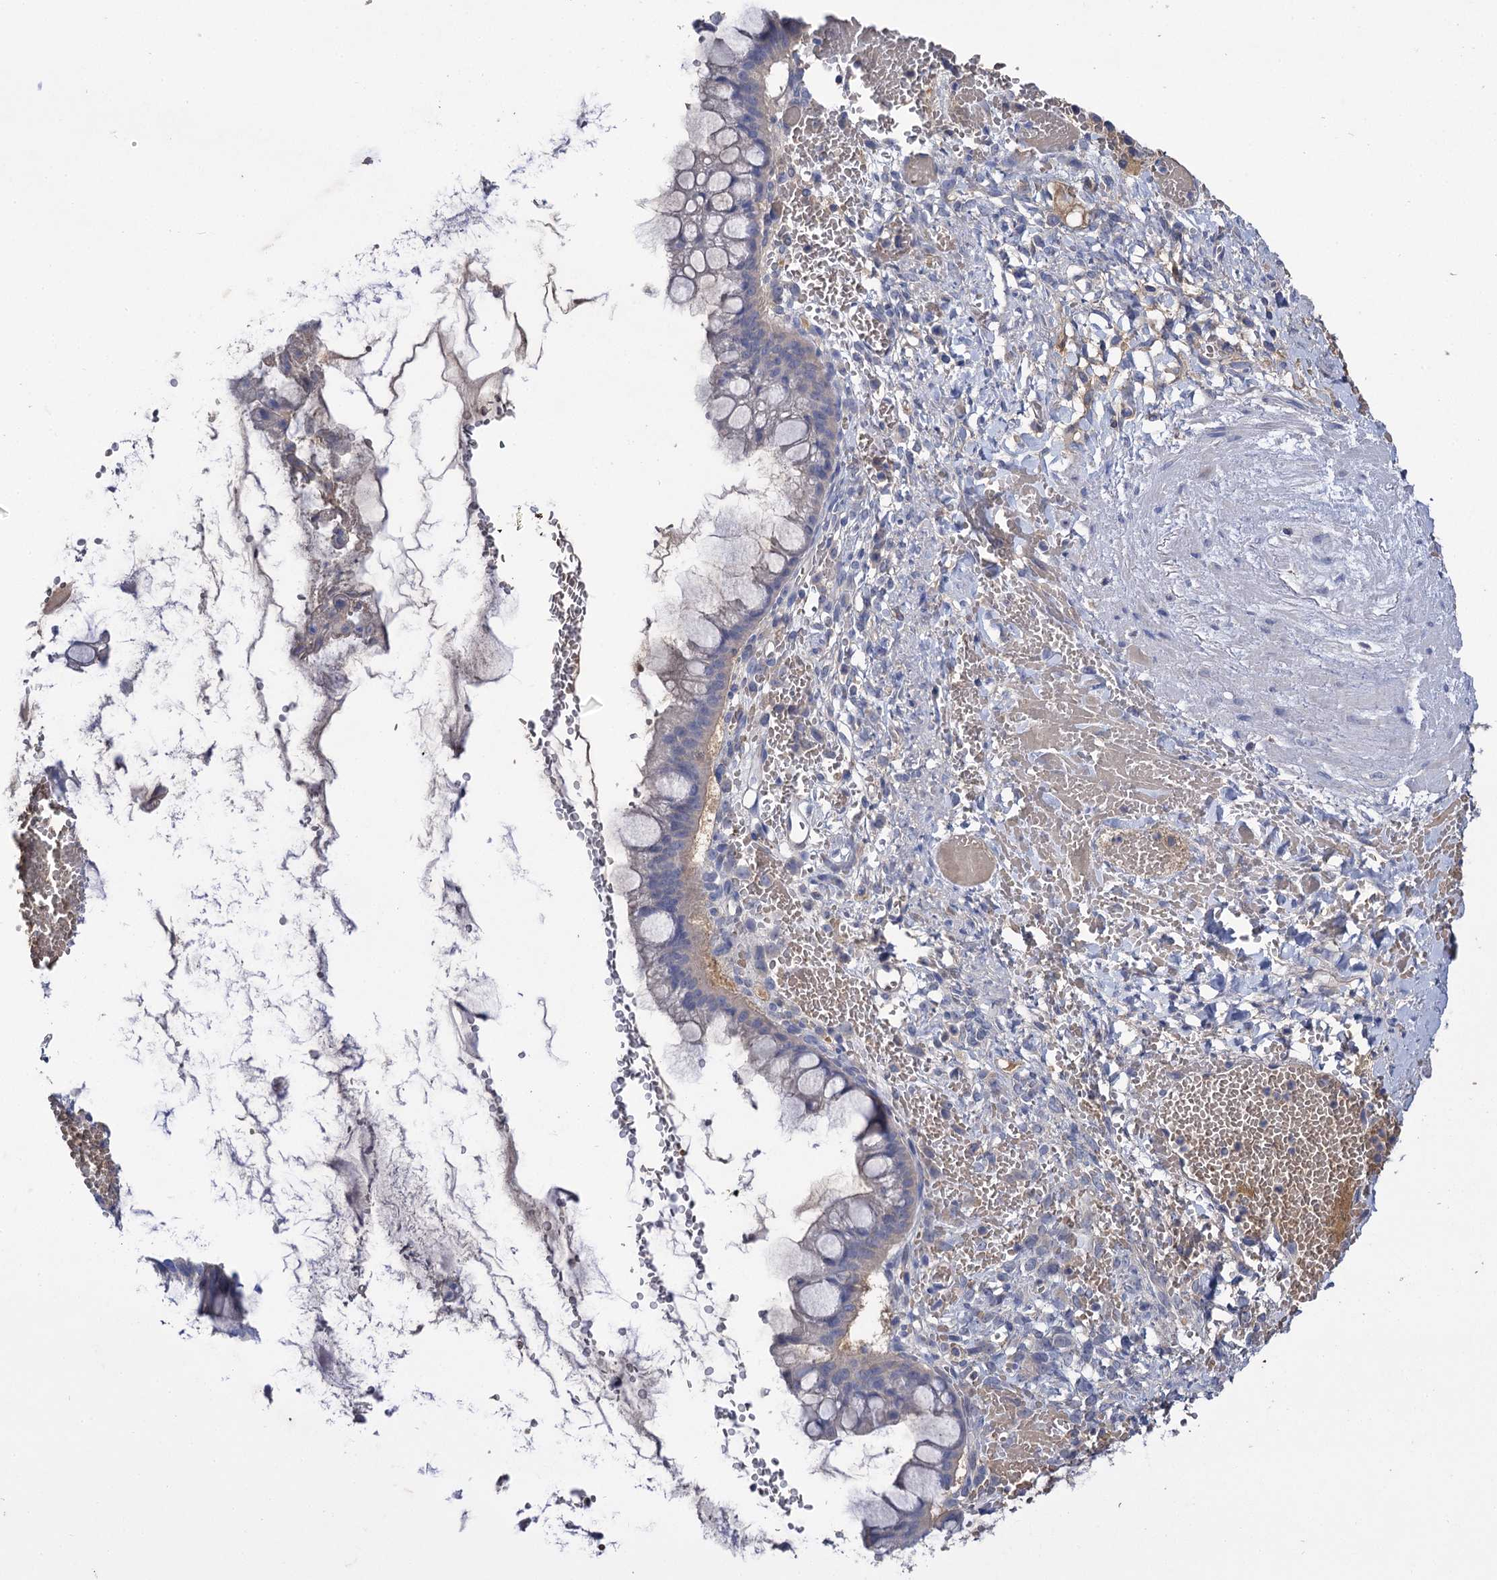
{"staining": {"intensity": "negative", "quantity": "none", "location": "none"}, "tissue": "ovarian cancer", "cell_type": "Tumor cells", "image_type": "cancer", "snomed": [{"axis": "morphology", "description": "Cystadenocarcinoma, mucinous, NOS"}, {"axis": "topography", "description": "Ovary"}], "caption": "Human ovarian cancer stained for a protein using immunohistochemistry (IHC) demonstrates no expression in tumor cells.", "gene": "USP50", "patient": {"sex": "female", "age": 73}}